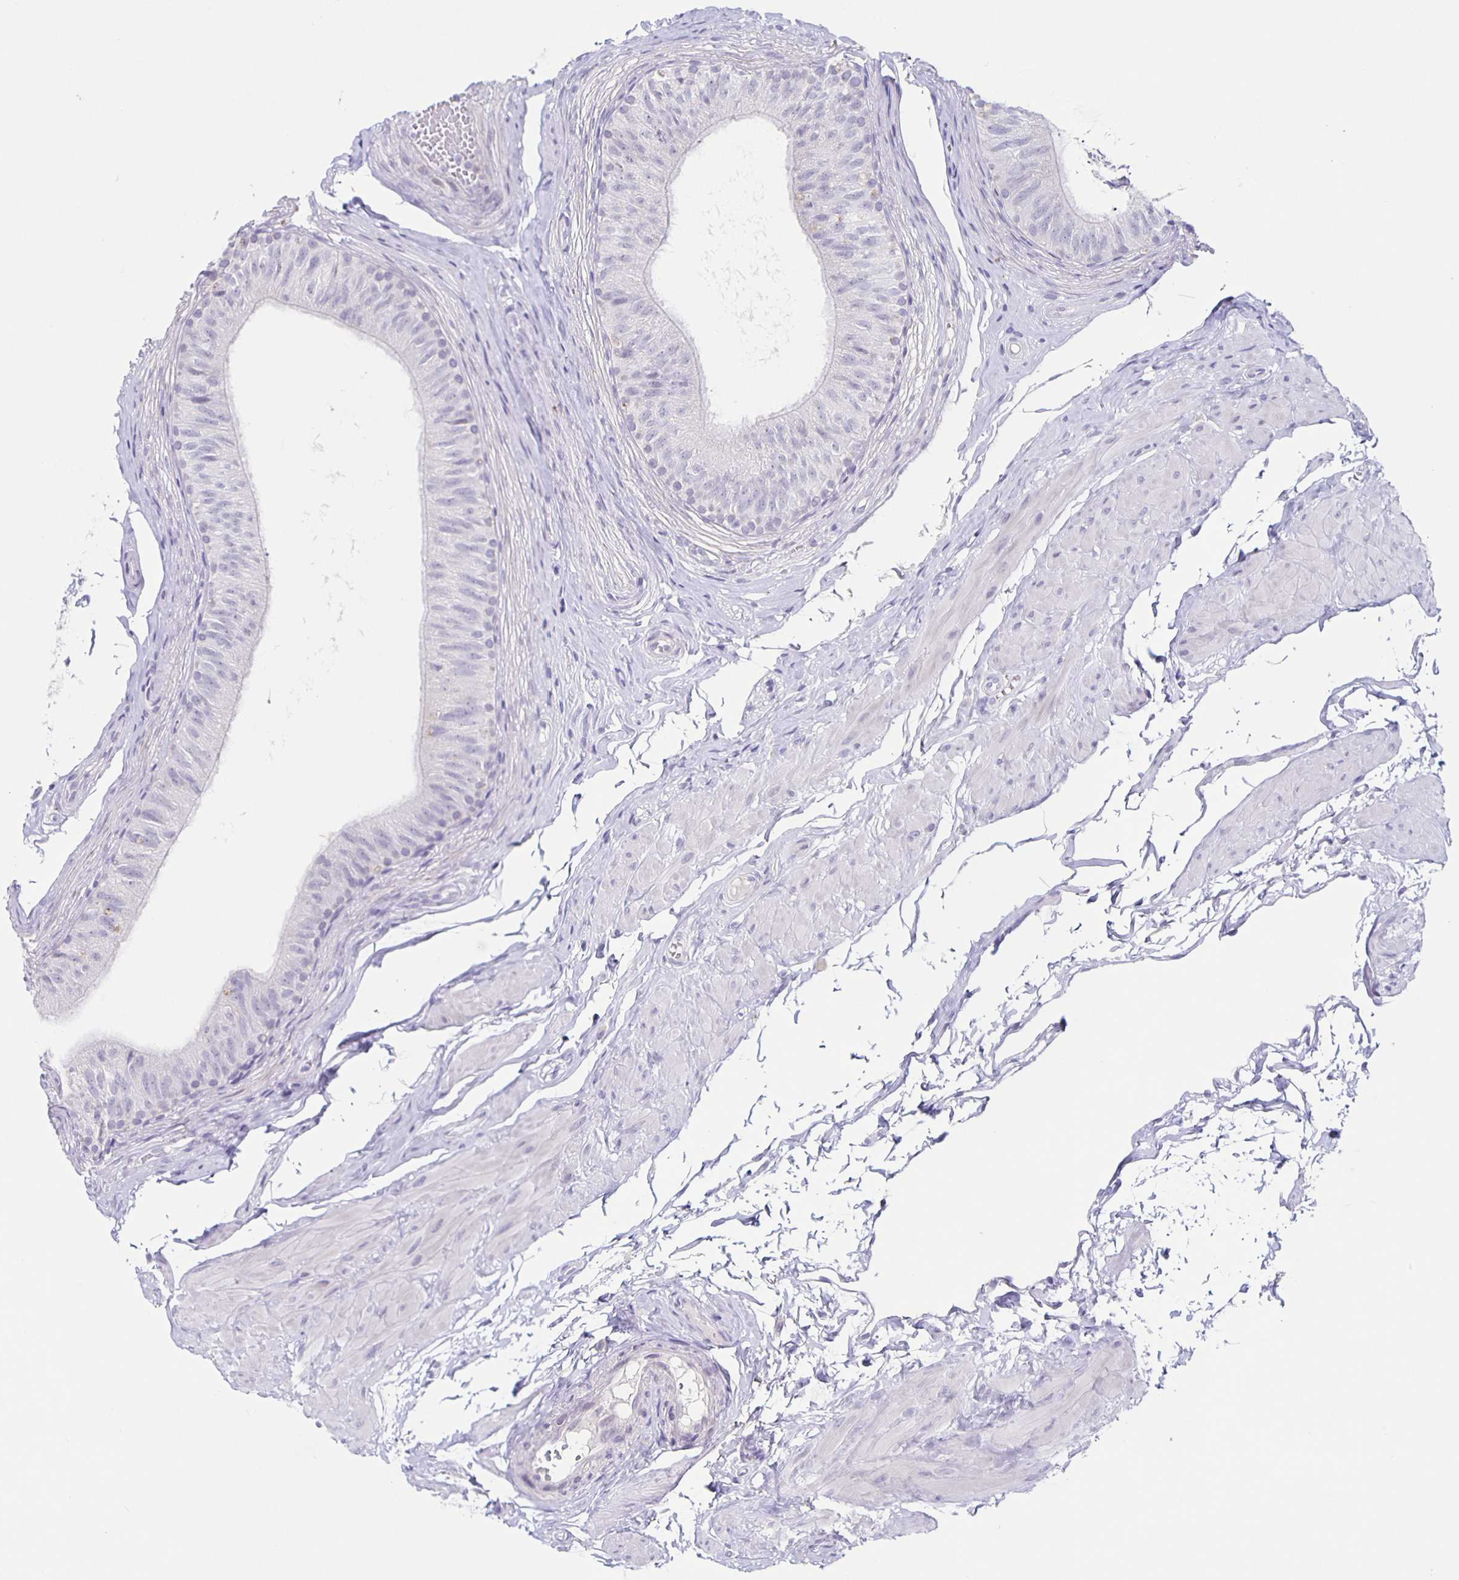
{"staining": {"intensity": "negative", "quantity": "none", "location": "none"}, "tissue": "epididymis", "cell_type": "Glandular cells", "image_type": "normal", "snomed": [{"axis": "morphology", "description": "Normal tissue, NOS"}, {"axis": "topography", "description": "Epididymis, spermatic cord, NOS"}, {"axis": "topography", "description": "Epididymis"}, {"axis": "topography", "description": "Peripheral nerve tissue"}], "caption": "The photomicrograph displays no significant staining in glandular cells of epididymis. (DAB IHC visualized using brightfield microscopy, high magnification).", "gene": "CARNS1", "patient": {"sex": "male", "age": 29}}